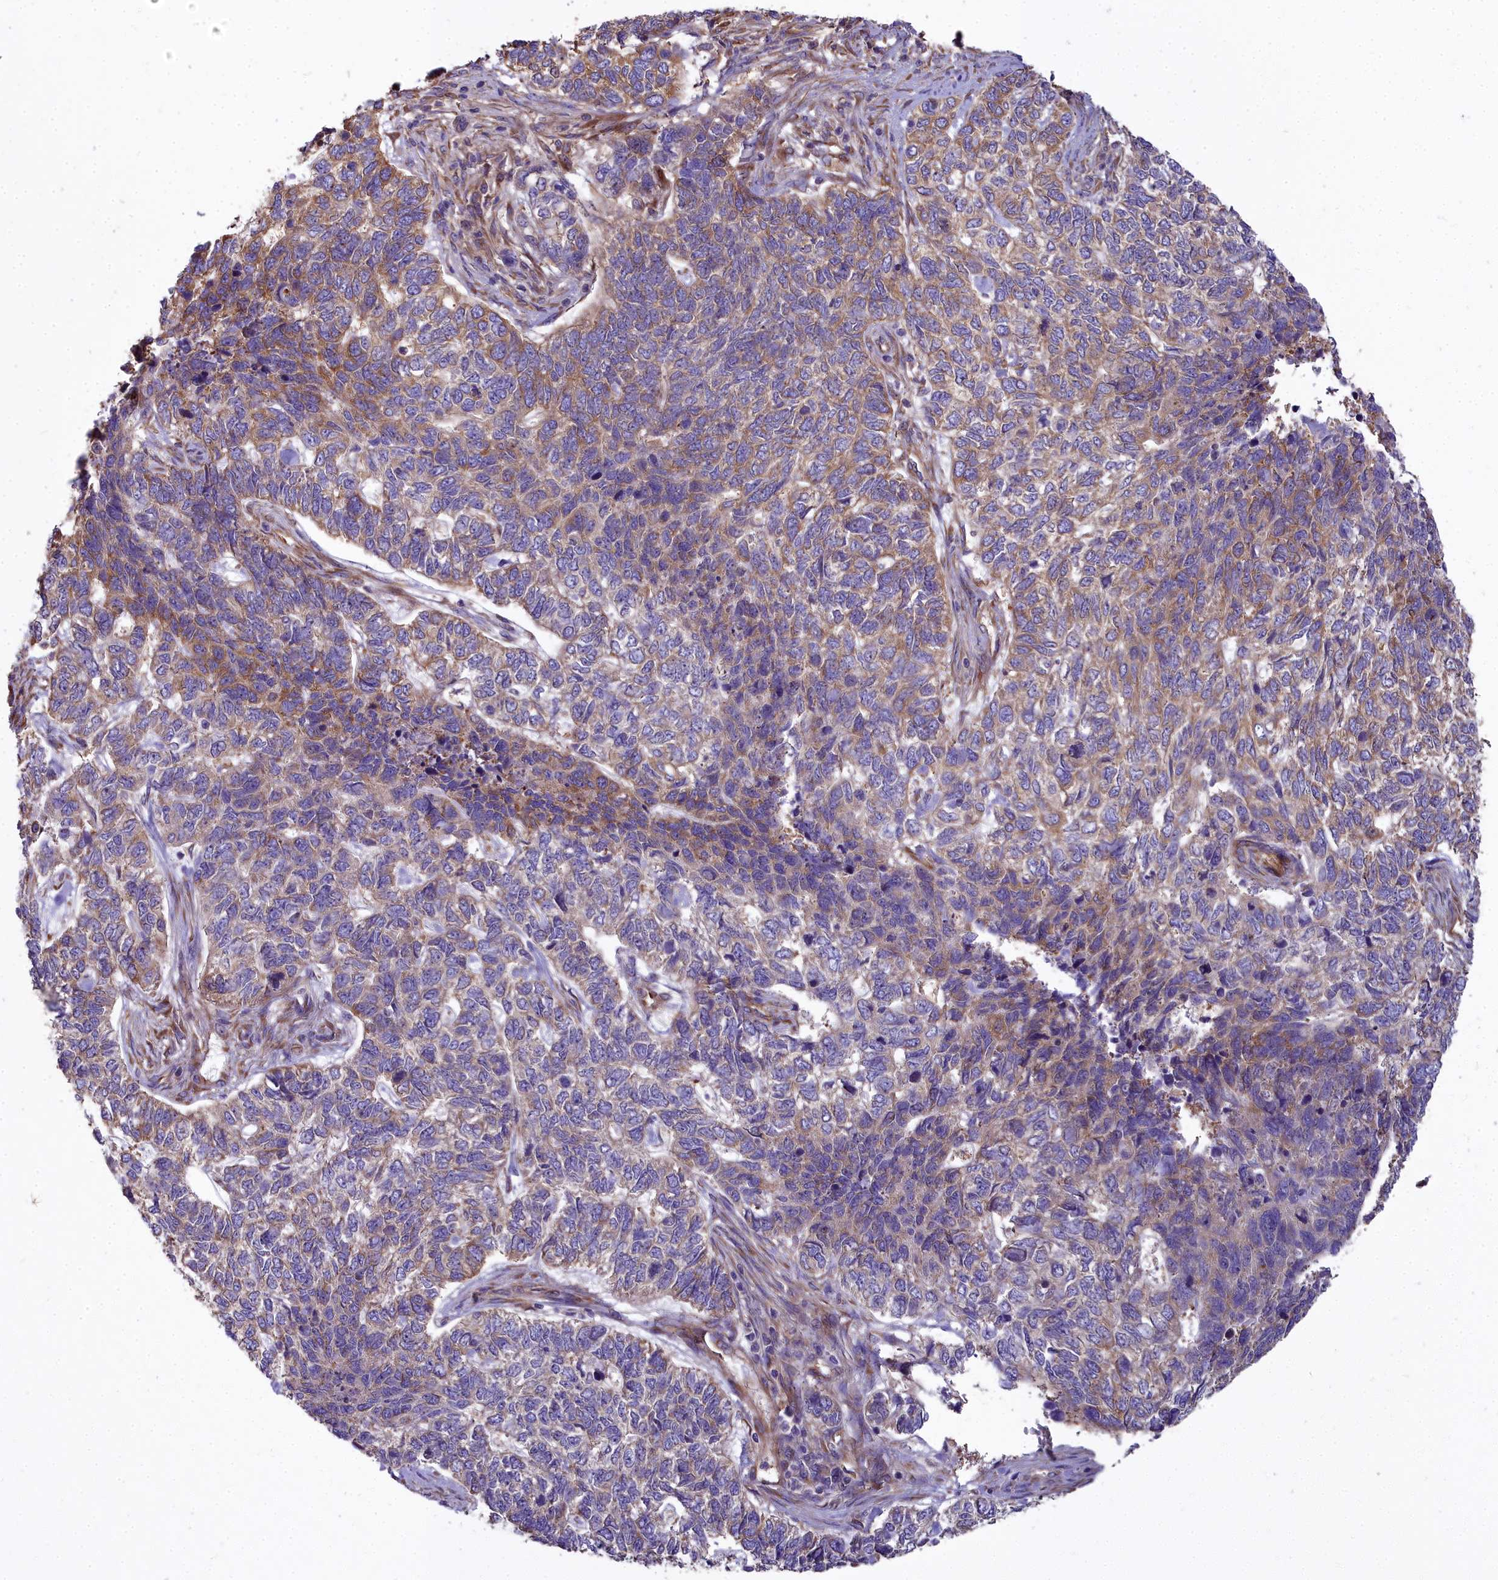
{"staining": {"intensity": "moderate", "quantity": "25%-75%", "location": "cytoplasmic/membranous"}, "tissue": "skin cancer", "cell_type": "Tumor cells", "image_type": "cancer", "snomed": [{"axis": "morphology", "description": "Basal cell carcinoma"}, {"axis": "topography", "description": "Skin"}], "caption": "Human skin basal cell carcinoma stained for a protein (brown) reveals moderate cytoplasmic/membranous positive positivity in approximately 25%-75% of tumor cells.", "gene": "DCTN3", "patient": {"sex": "female", "age": 65}}